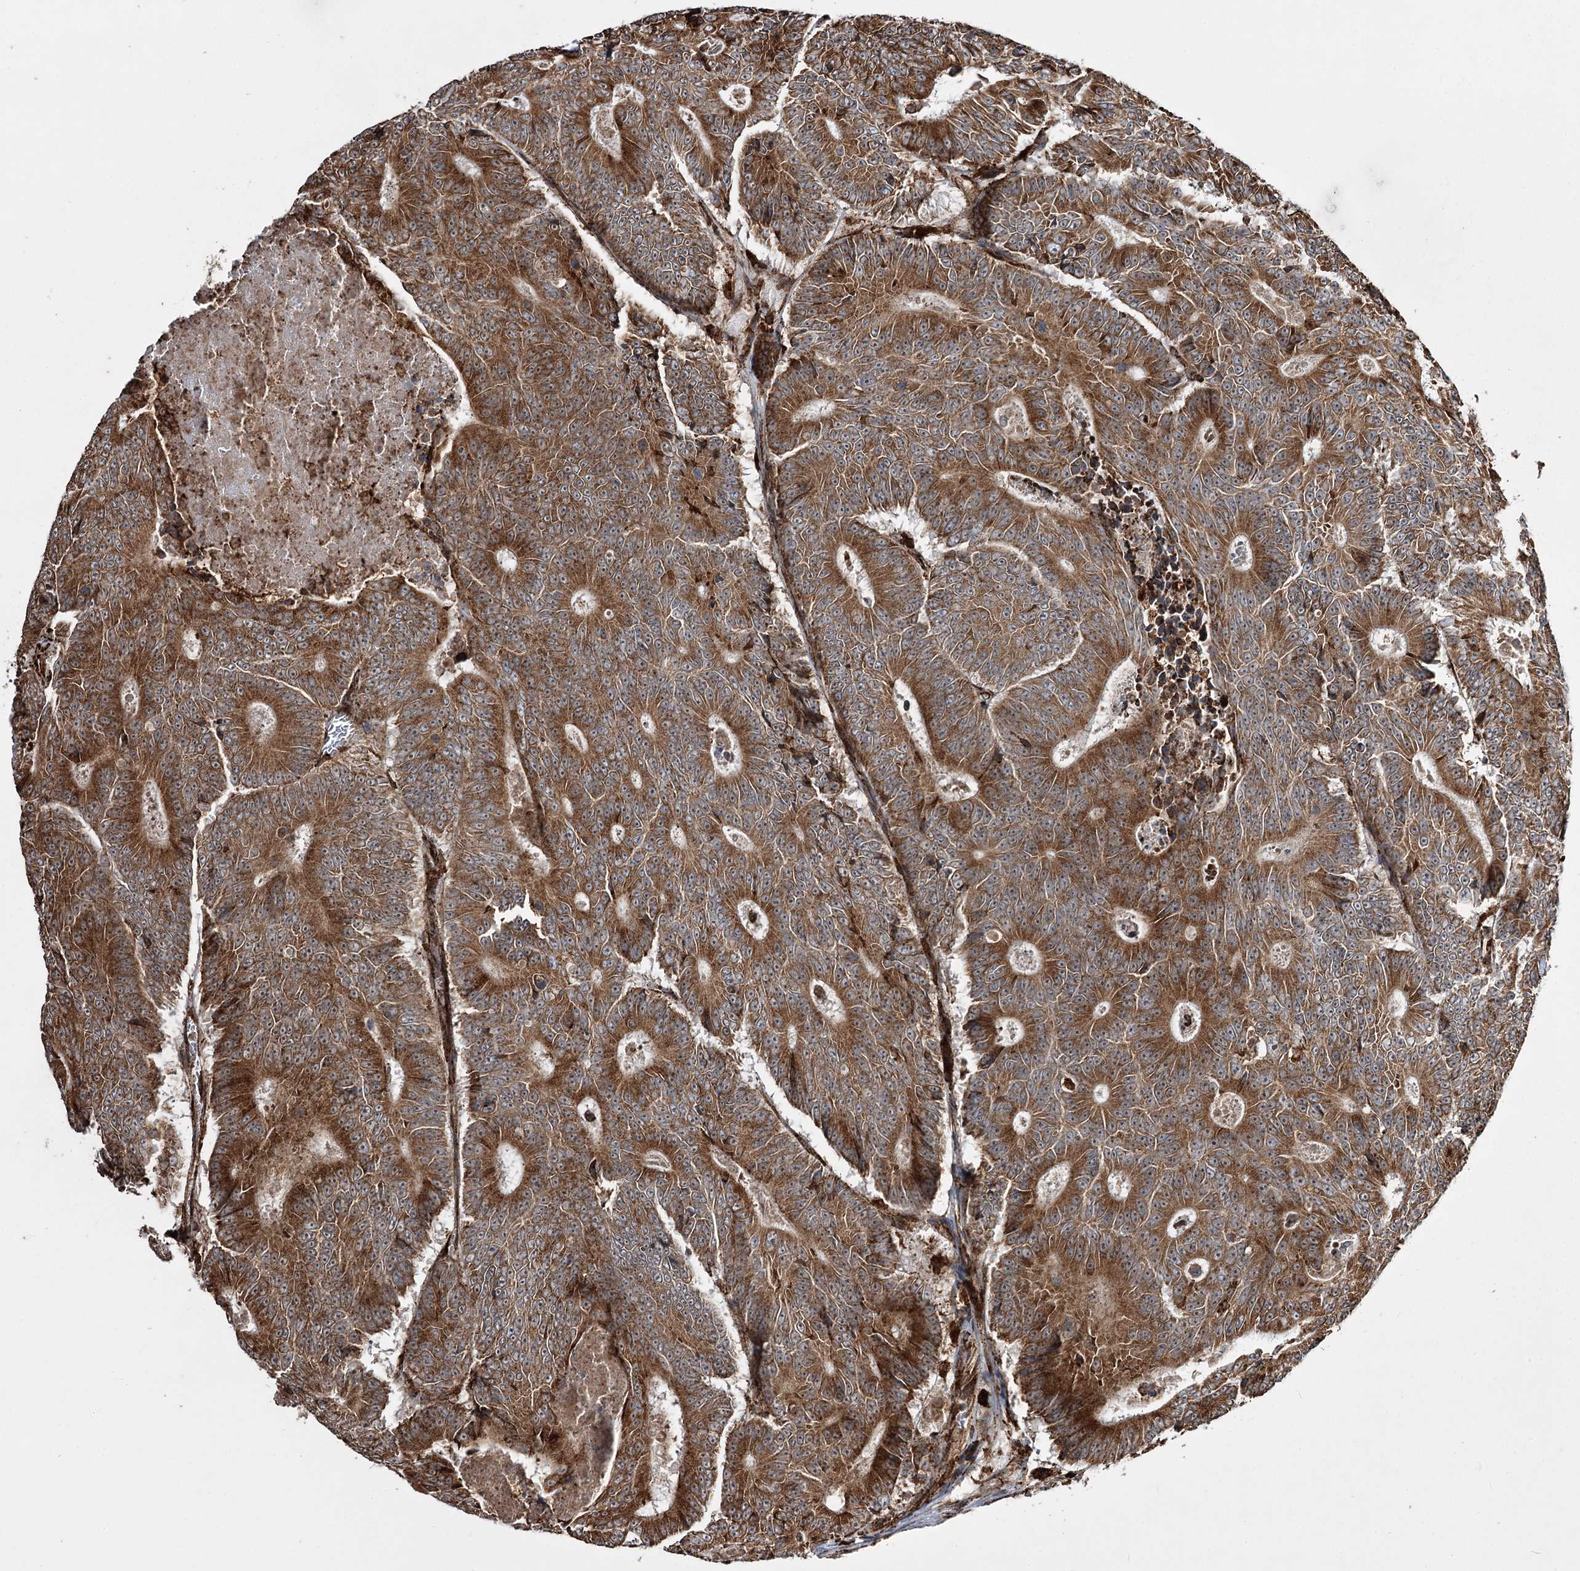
{"staining": {"intensity": "strong", "quantity": ">75%", "location": "cytoplasmic/membranous"}, "tissue": "colorectal cancer", "cell_type": "Tumor cells", "image_type": "cancer", "snomed": [{"axis": "morphology", "description": "Adenocarcinoma, NOS"}, {"axis": "topography", "description": "Colon"}], "caption": "A high amount of strong cytoplasmic/membranous expression is appreciated in approximately >75% of tumor cells in colorectal cancer (adenocarcinoma) tissue.", "gene": "FANCL", "patient": {"sex": "male", "age": 83}}